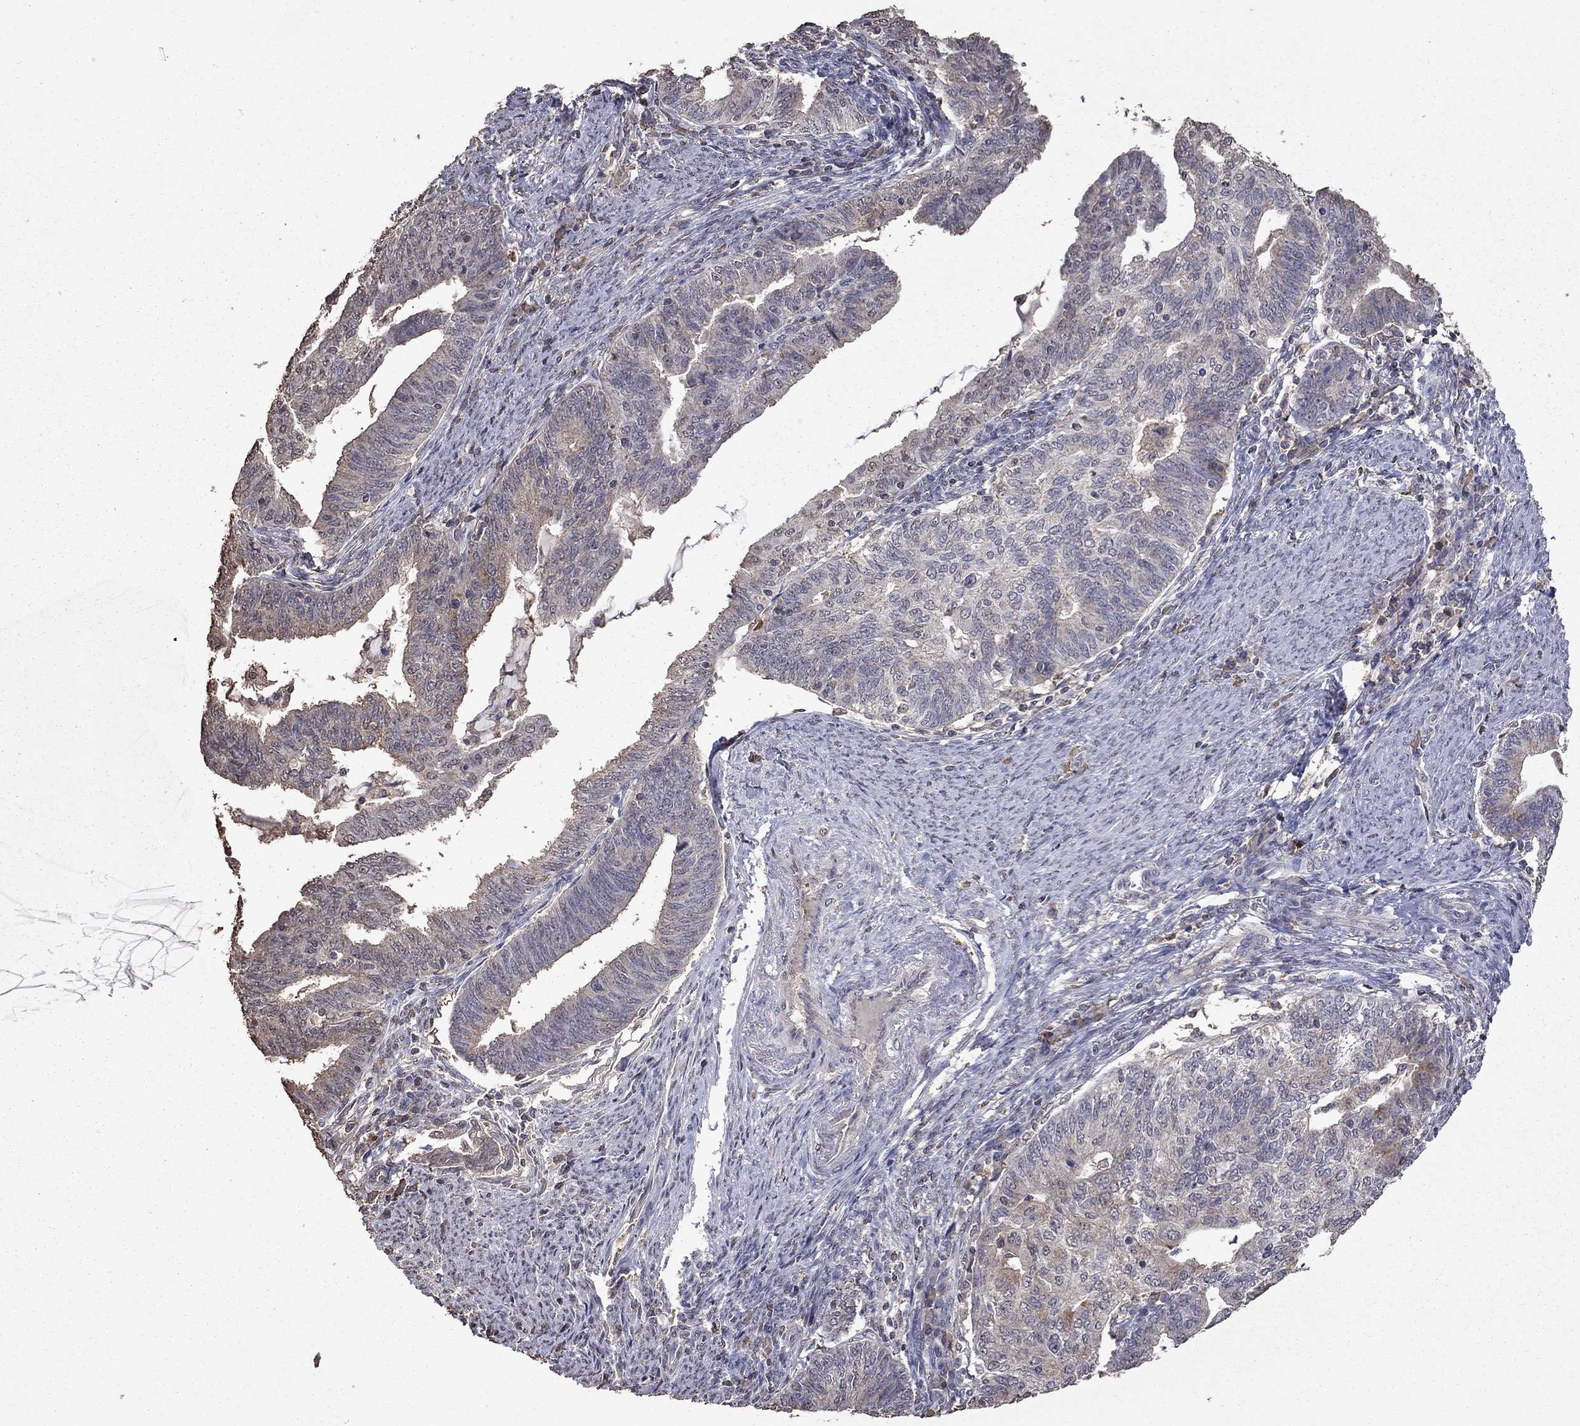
{"staining": {"intensity": "weak", "quantity": "<25%", "location": "cytoplasmic/membranous"}, "tissue": "endometrial cancer", "cell_type": "Tumor cells", "image_type": "cancer", "snomed": [{"axis": "morphology", "description": "Adenocarcinoma, NOS"}, {"axis": "topography", "description": "Endometrium"}], "caption": "Tumor cells show no significant expression in adenocarcinoma (endometrial).", "gene": "SERPINA5", "patient": {"sex": "female", "age": 82}}